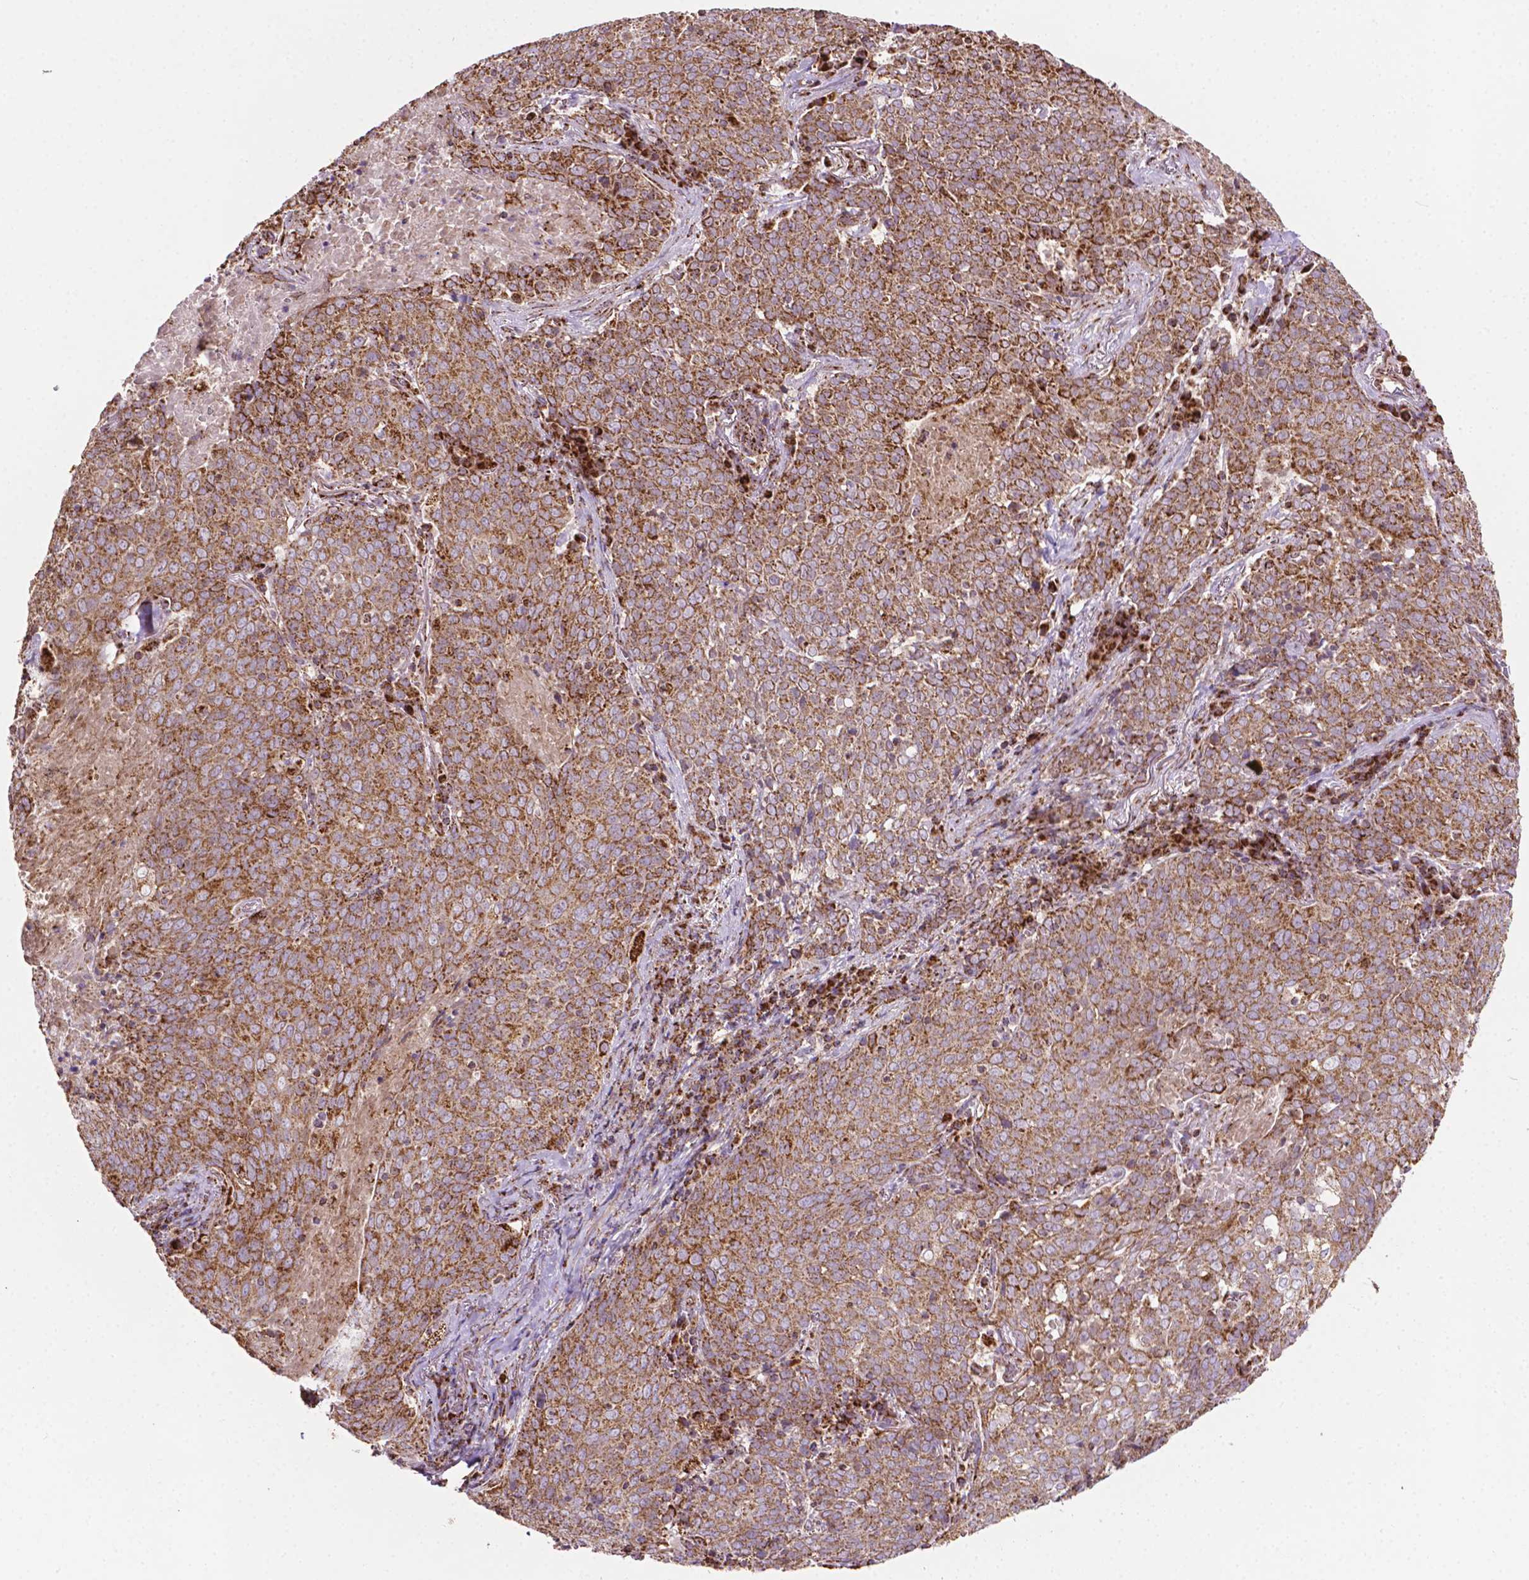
{"staining": {"intensity": "moderate", "quantity": ">75%", "location": "cytoplasmic/membranous"}, "tissue": "lung cancer", "cell_type": "Tumor cells", "image_type": "cancer", "snomed": [{"axis": "morphology", "description": "Squamous cell carcinoma, NOS"}, {"axis": "topography", "description": "Lung"}], "caption": "Lung cancer (squamous cell carcinoma) stained with a brown dye reveals moderate cytoplasmic/membranous positive expression in about >75% of tumor cells.", "gene": "ILVBL", "patient": {"sex": "male", "age": 82}}